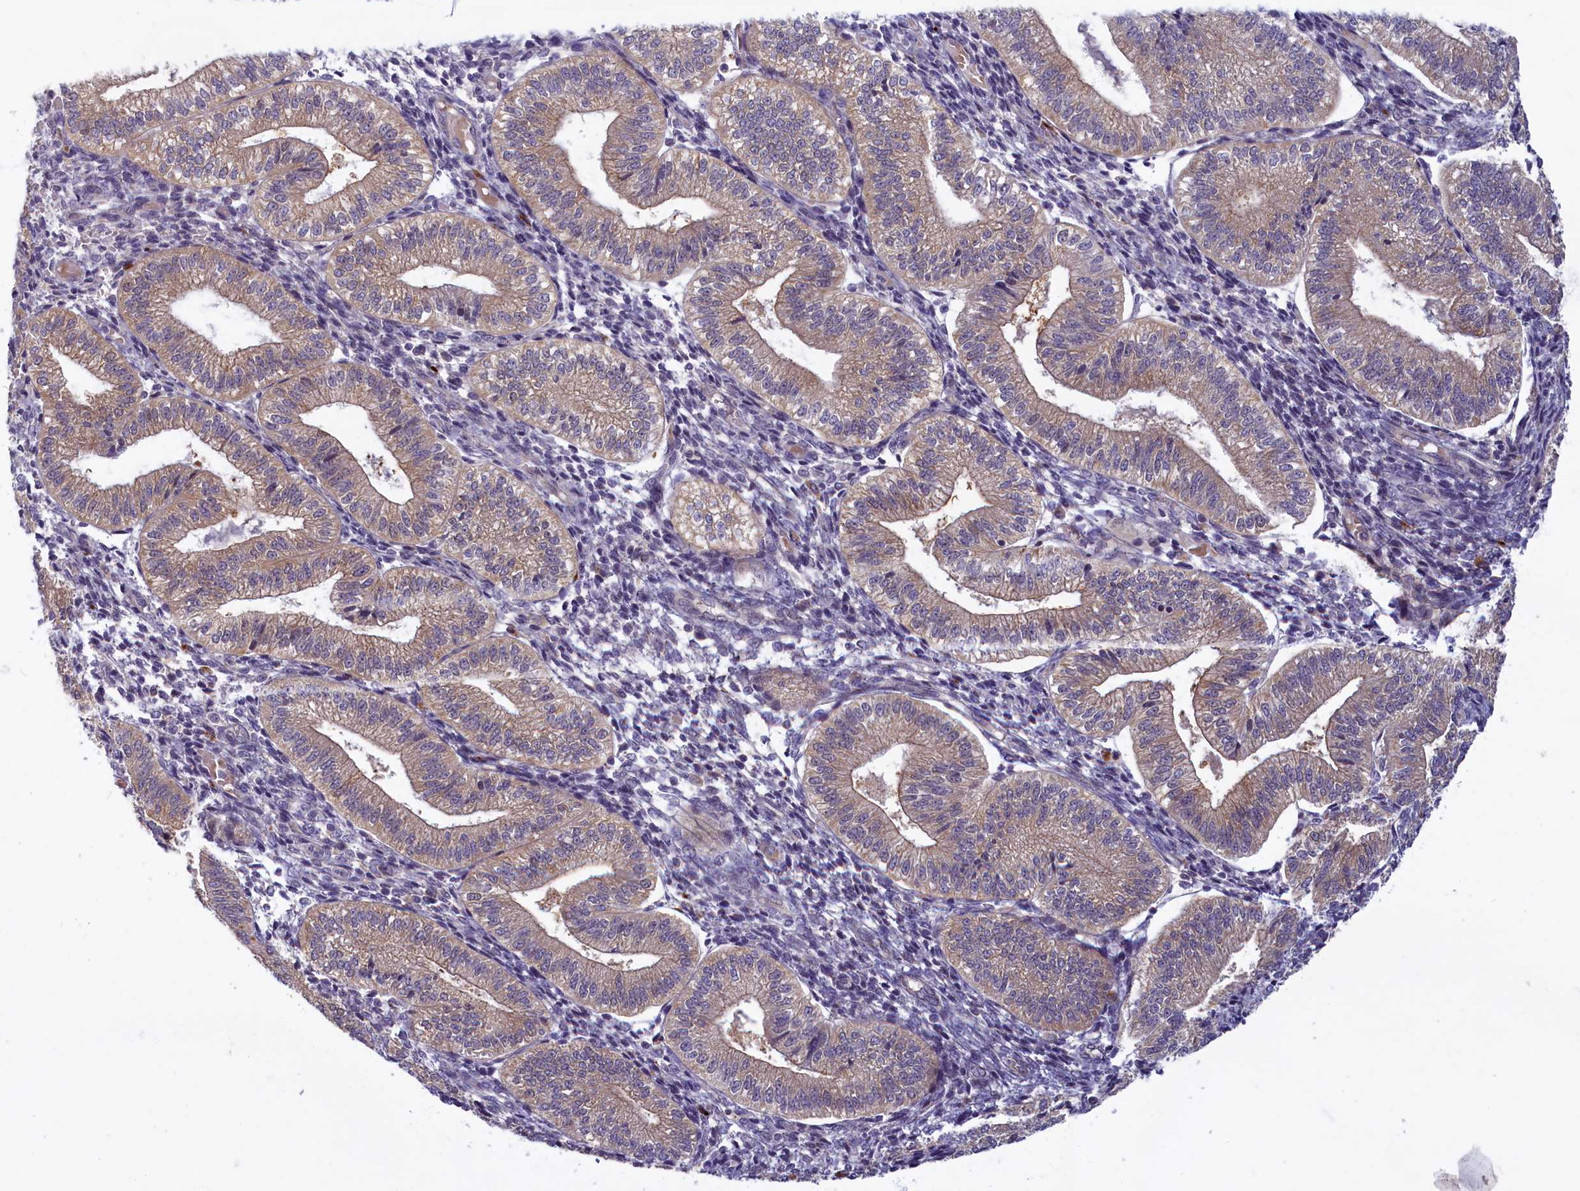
{"staining": {"intensity": "negative", "quantity": "none", "location": "none"}, "tissue": "endometrium", "cell_type": "Cells in endometrial stroma", "image_type": "normal", "snomed": [{"axis": "morphology", "description": "Normal tissue, NOS"}, {"axis": "topography", "description": "Endometrium"}], "caption": "Human endometrium stained for a protein using immunohistochemistry (IHC) reveals no positivity in cells in endometrial stroma.", "gene": "FCSK", "patient": {"sex": "female", "age": 34}}